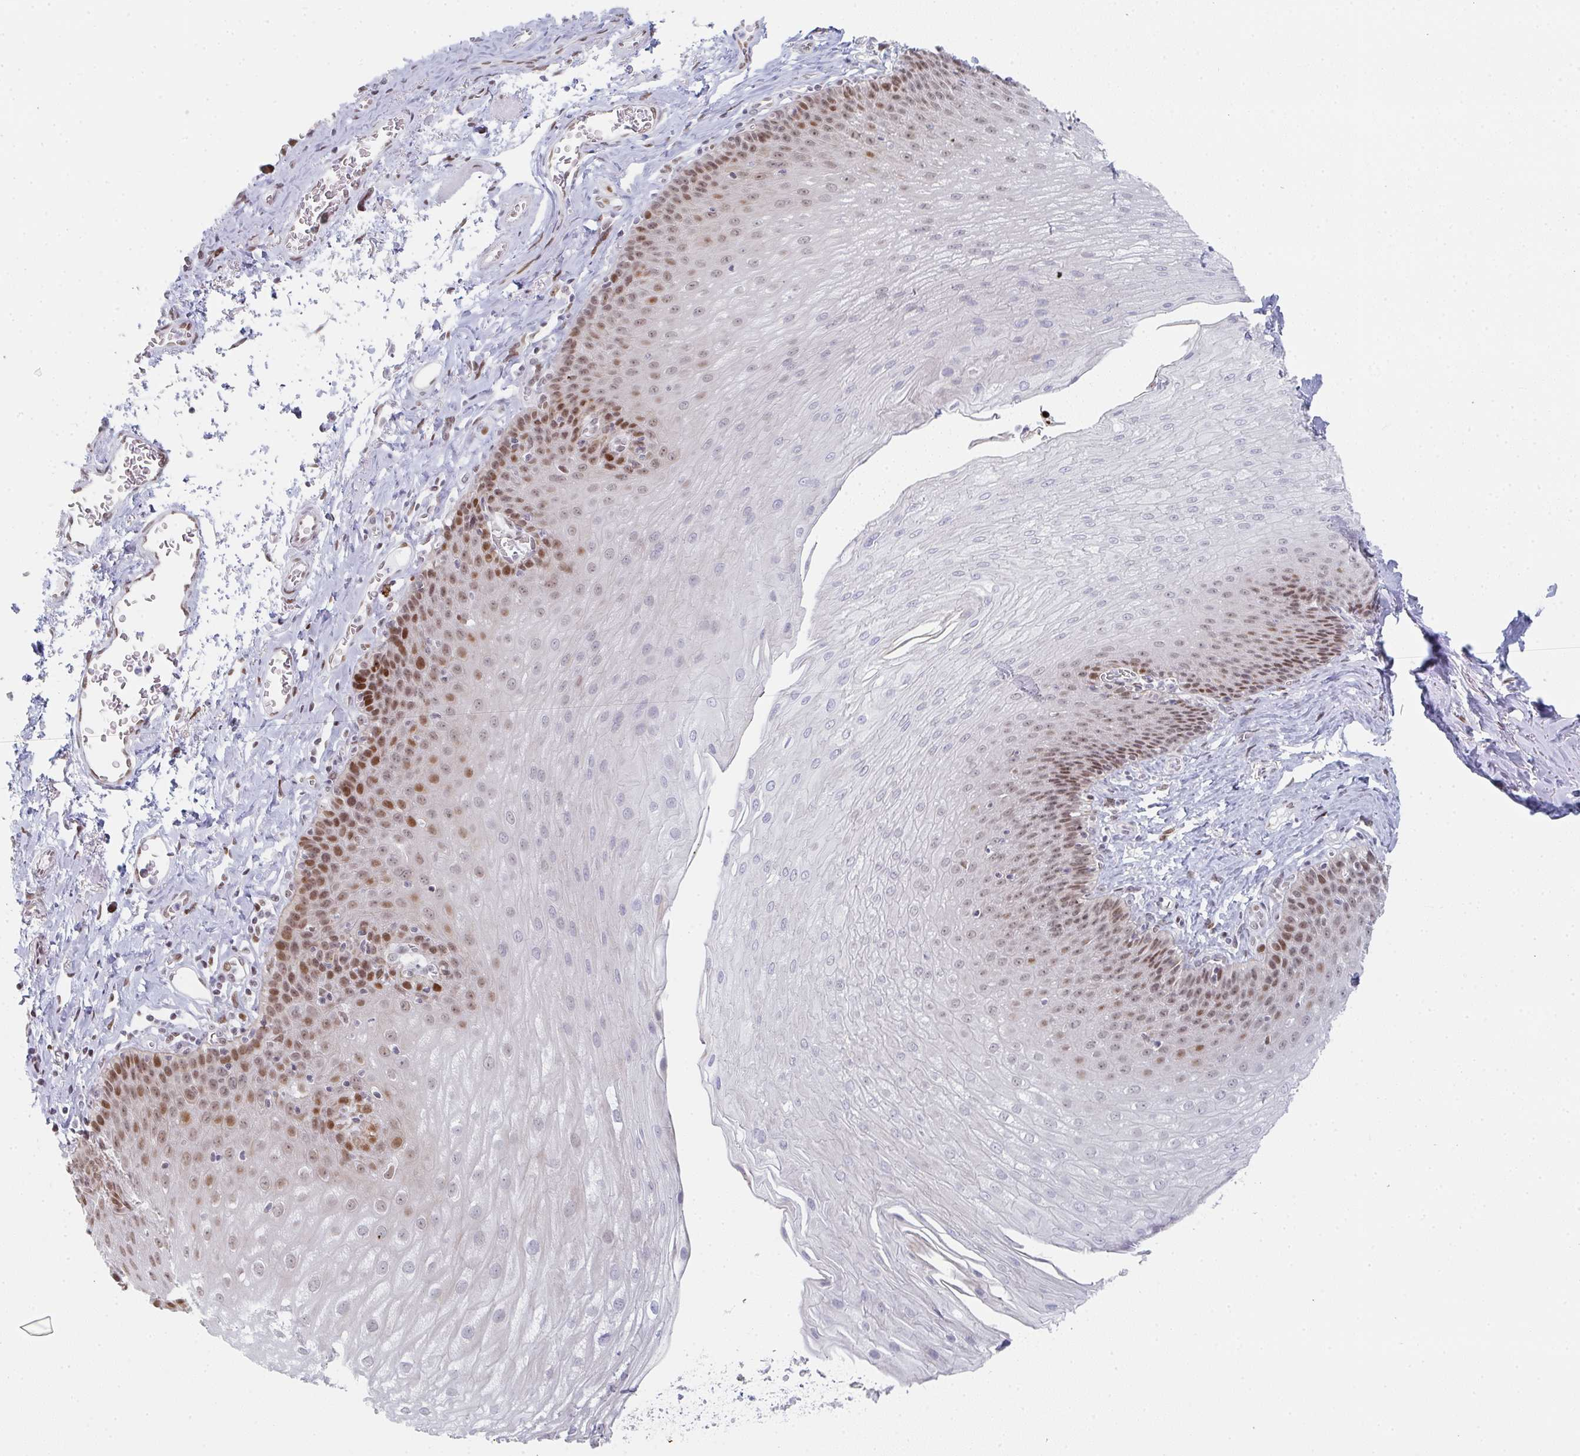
{"staining": {"intensity": "strong", "quantity": "<25%", "location": "nuclear"}, "tissue": "esophagus", "cell_type": "Squamous epithelial cells", "image_type": "normal", "snomed": [{"axis": "morphology", "description": "Normal tissue, NOS"}, {"axis": "topography", "description": "Esophagus"}], "caption": "This micrograph displays unremarkable esophagus stained with immunohistochemistry (IHC) to label a protein in brown. The nuclear of squamous epithelial cells show strong positivity for the protein. Nuclei are counter-stained blue.", "gene": "POU2AF2", "patient": {"sex": "female", "age": 81}}